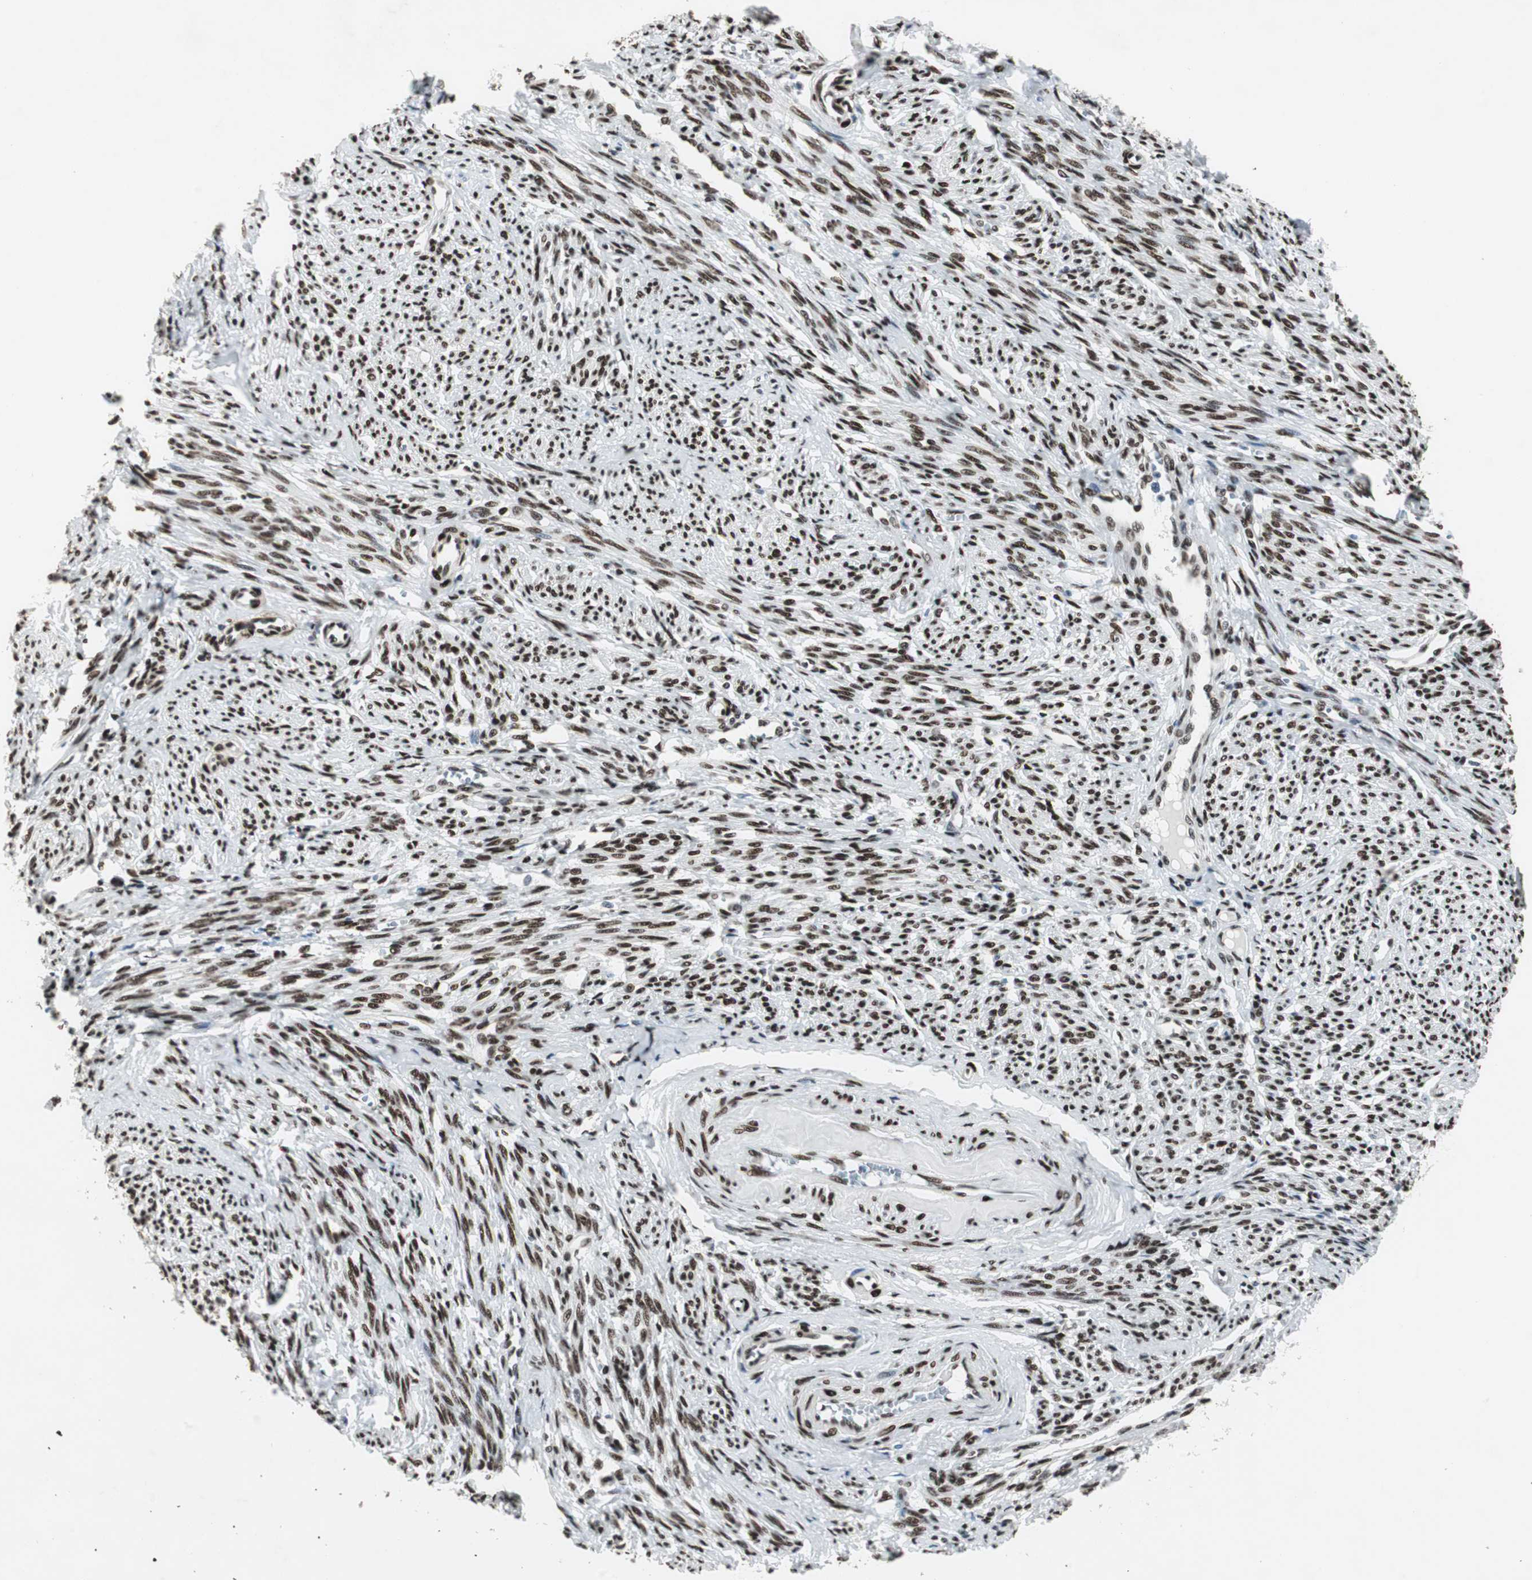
{"staining": {"intensity": "strong", "quantity": ">75%", "location": "nuclear"}, "tissue": "smooth muscle", "cell_type": "Smooth muscle cells", "image_type": "normal", "snomed": [{"axis": "morphology", "description": "Normal tissue, NOS"}, {"axis": "topography", "description": "Smooth muscle"}], "caption": "The image shows a brown stain indicating the presence of a protein in the nuclear of smooth muscle cells in smooth muscle. (IHC, brightfield microscopy, high magnification).", "gene": "MEF2D", "patient": {"sex": "female", "age": 65}}